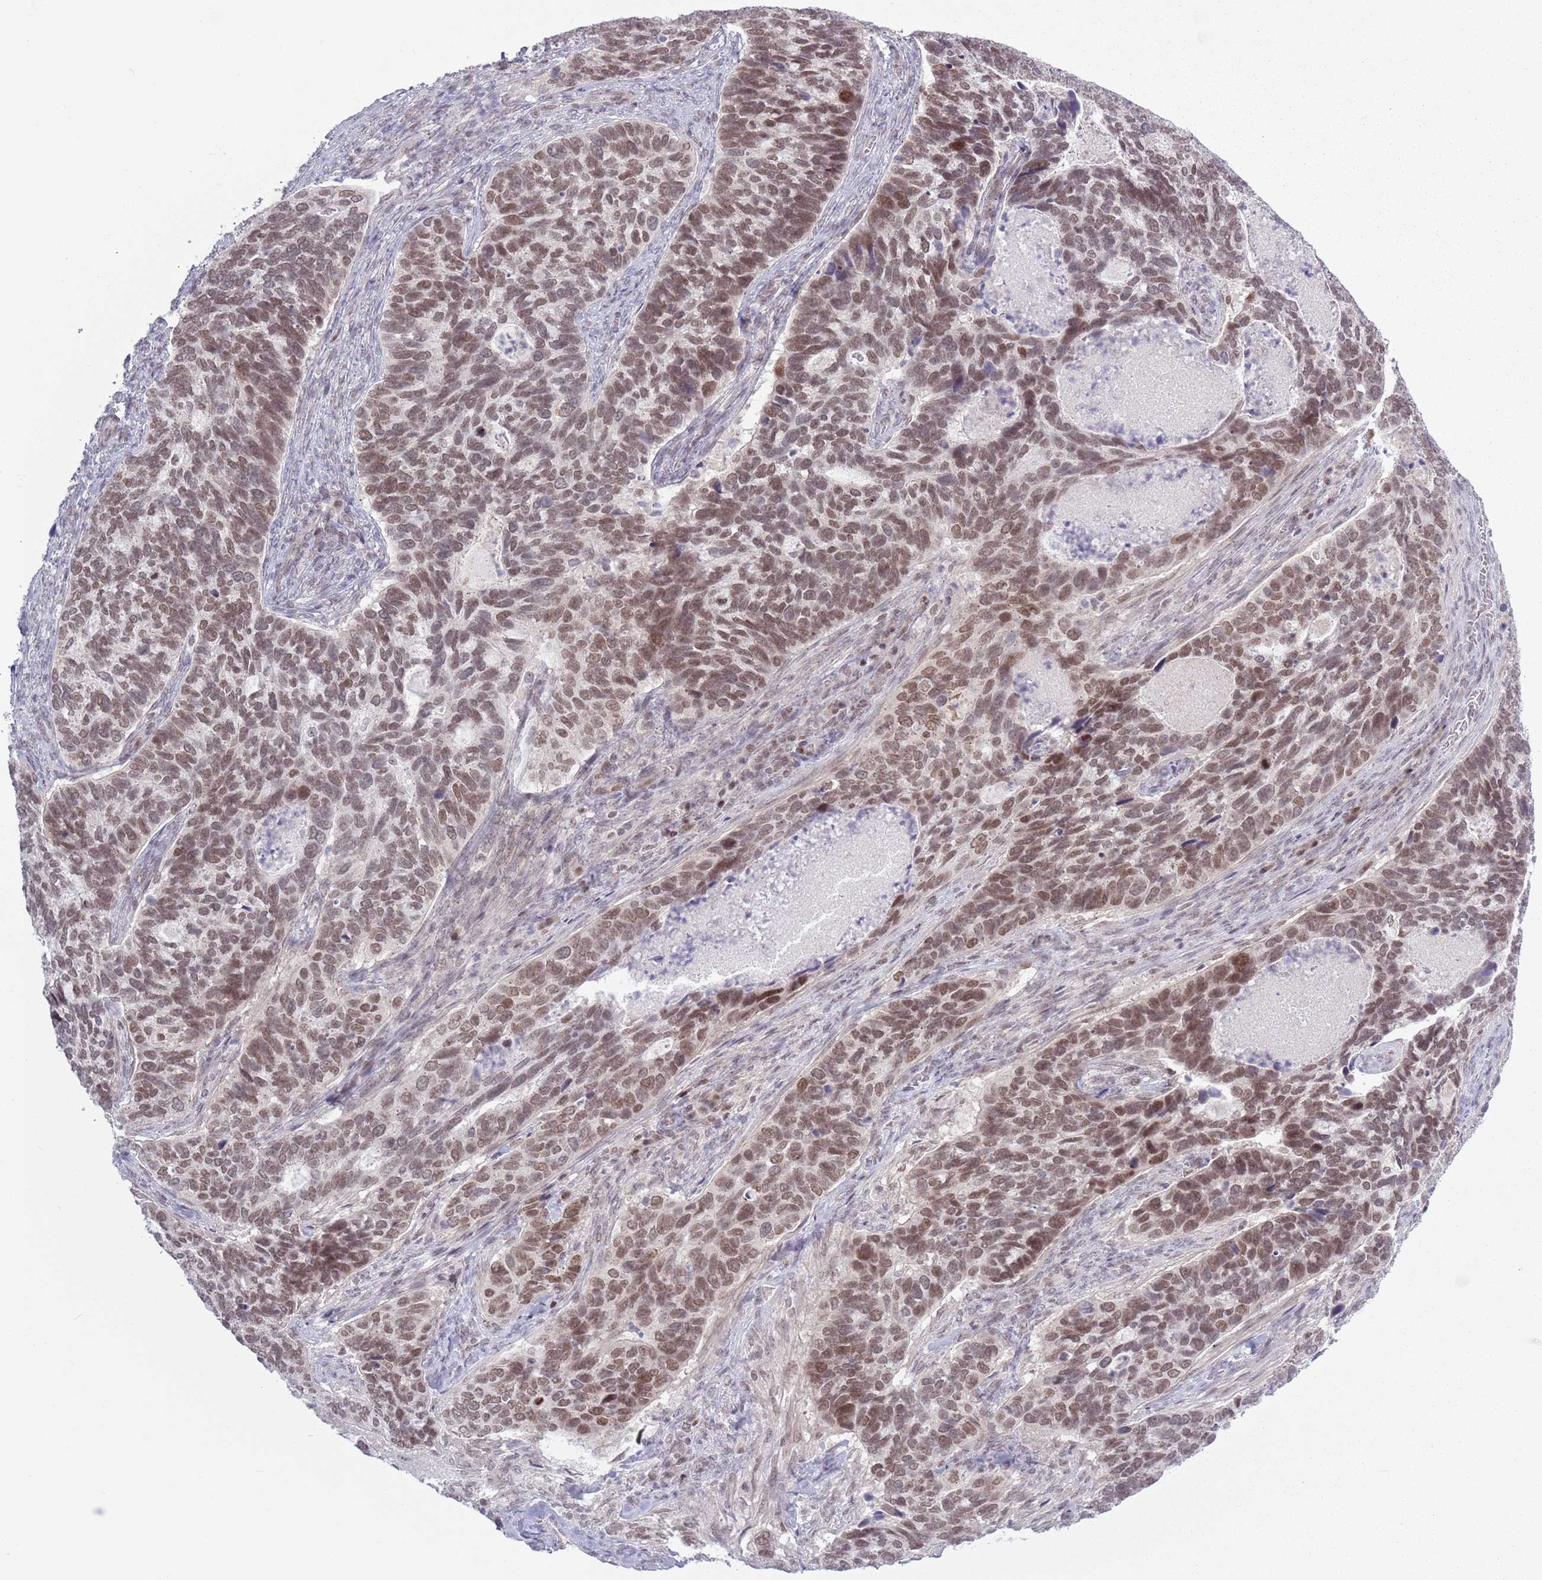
{"staining": {"intensity": "moderate", "quantity": ">75%", "location": "nuclear"}, "tissue": "cervical cancer", "cell_type": "Tumor cells", "image_type": "cancer", "snomed": [{"axis": "morphology", "description": "Squamous cell carcinoma, NOS"}, {"axis": "topography", "description": "Cervix"}], "caption": "A medium amount of moderate nuclear staining is present in about >75% of tumor cells in squamous cell carcinoma (cervical) tissue. (Stains: DAB in brown, nuclei in blue, Microscopy: brightfield microscopy at high magnification).", "gene": "MRPL34", "patient": {"sex": "female", "age": 38}}